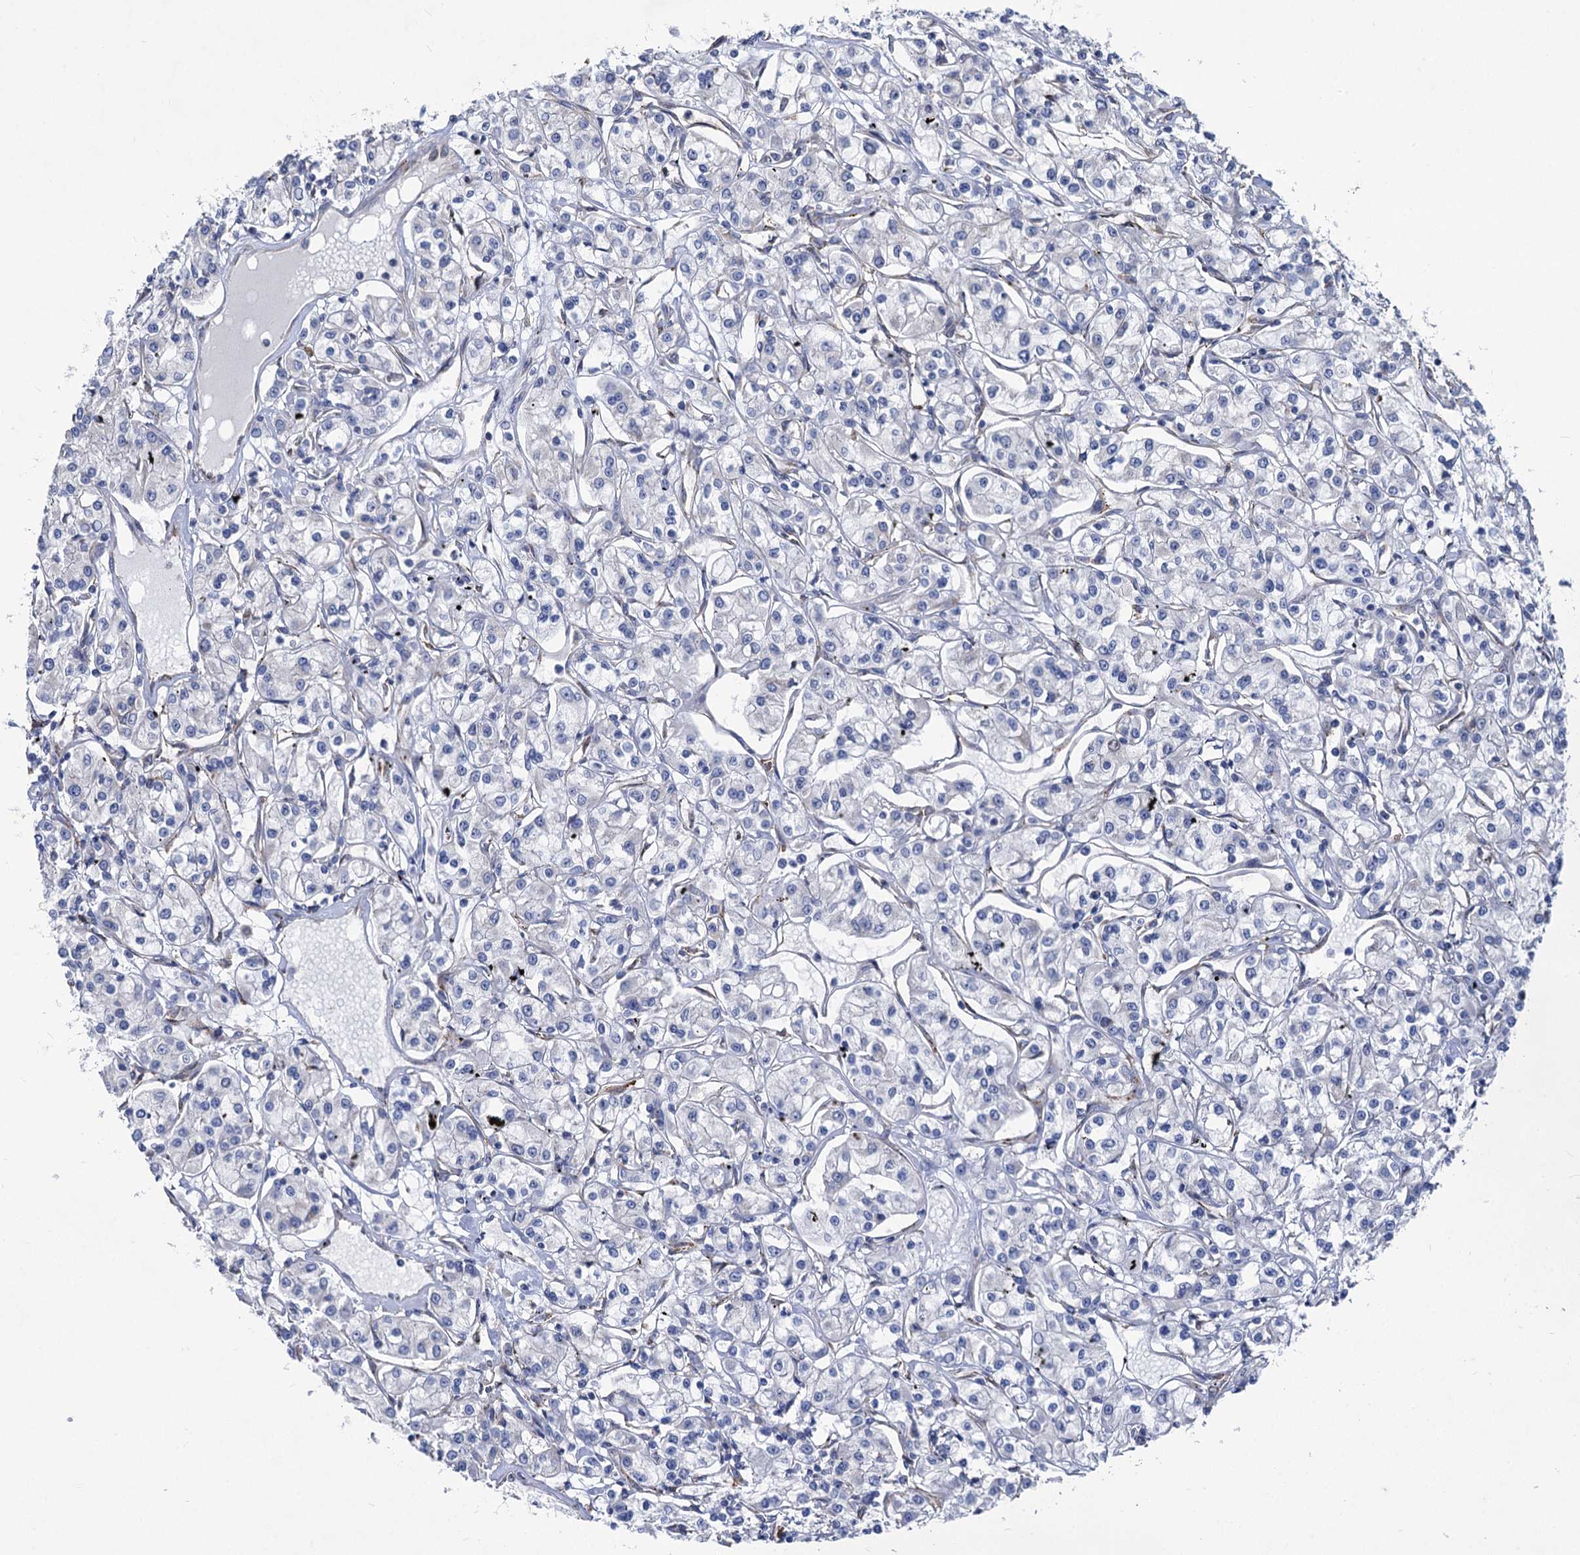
{"staining": {"intensity": "negative", "quantity": "none", "location": "none"}, "tissue": "renal cancer", "cell_type": "Tumor cells", "image_type": "cancer", "snomed": [{"axis": "morphology", "description": "Adenocarcinoma, NOS"}, {"axis": "topography", "description": "Kidney"}], "caption": "Adenocarcinoma (renal) was stained to show a protein in brown. There is no significant staining in tumor cells.", "gene": "PRSS35", "patient": {"sex": "female", "age": 59}}